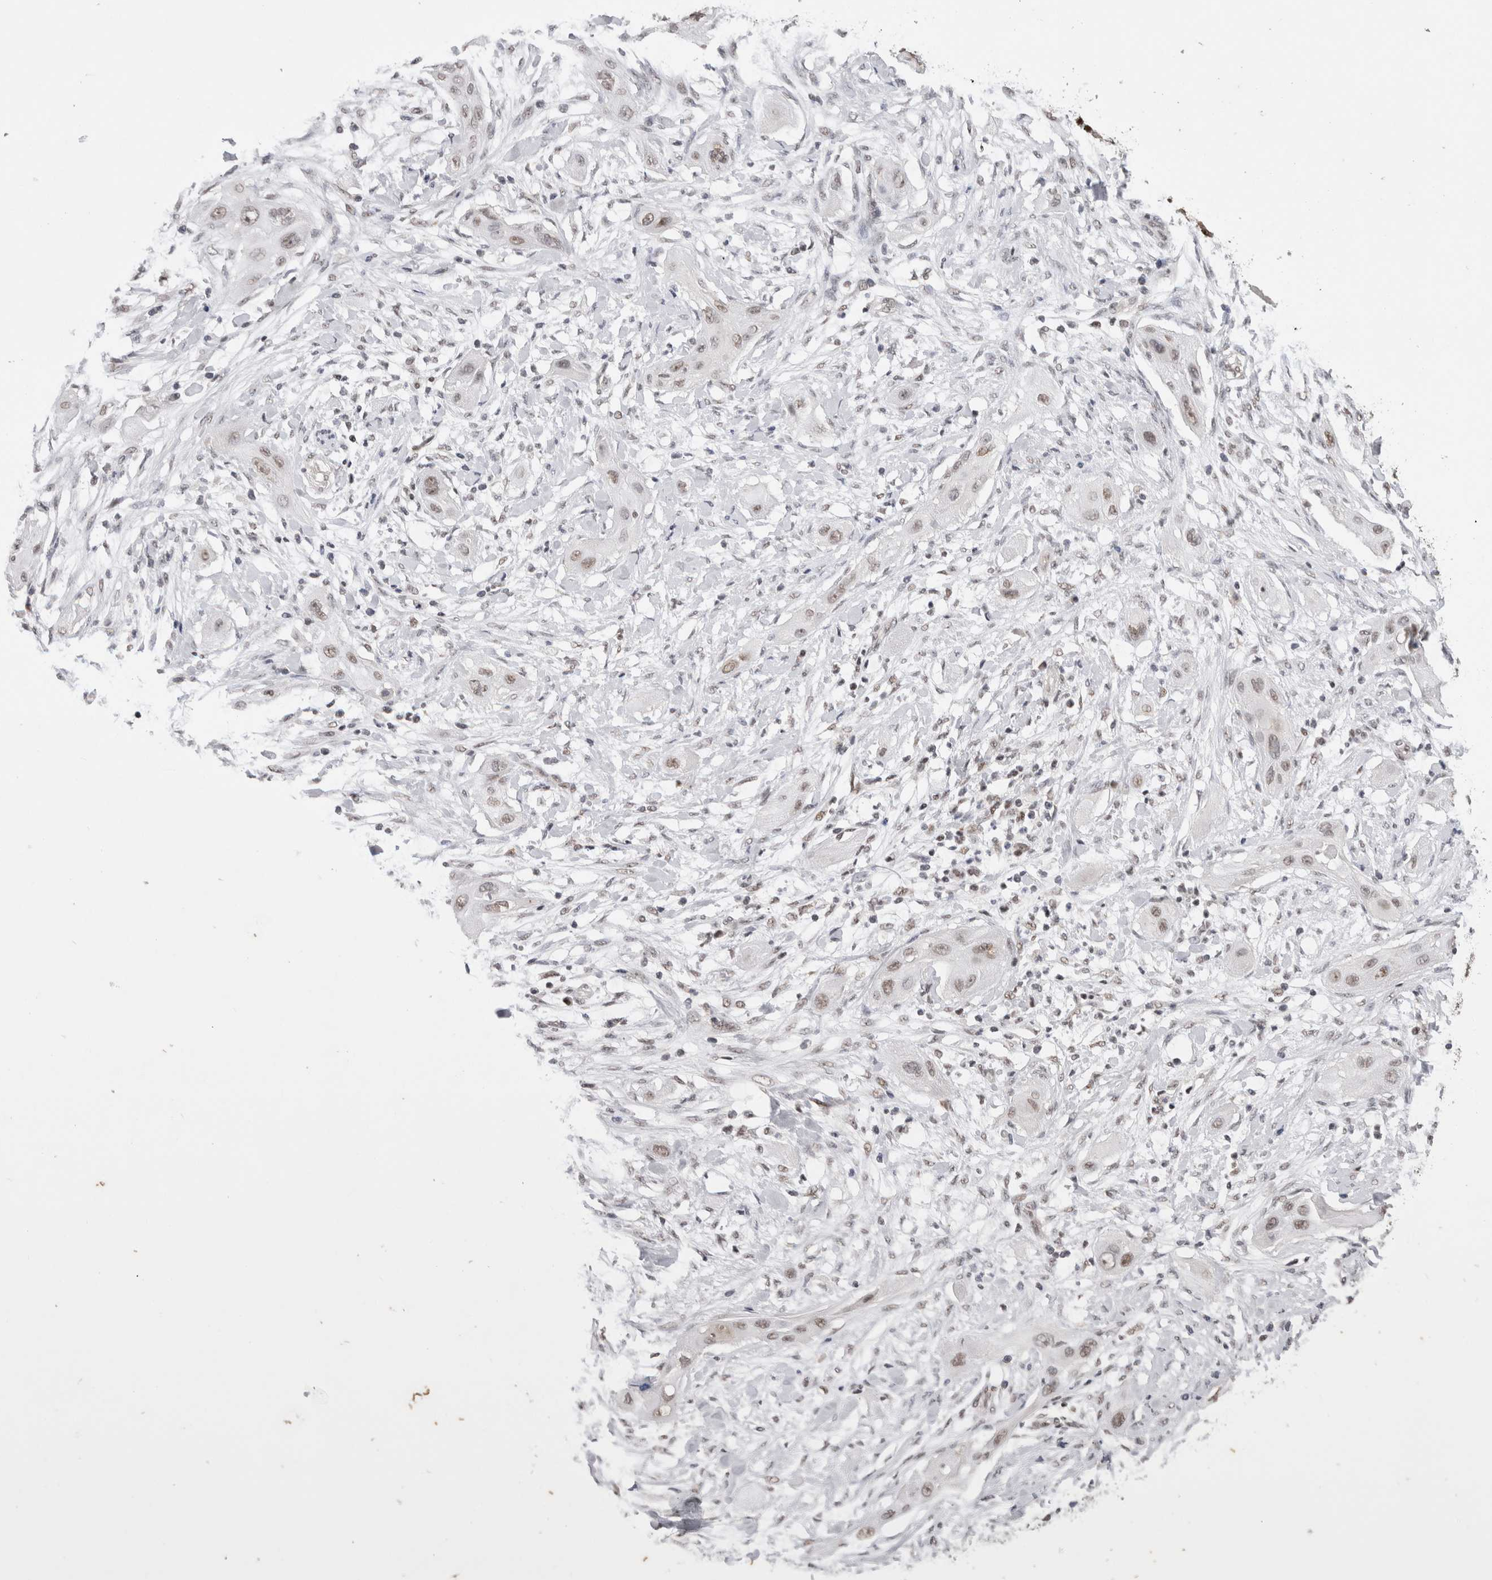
{"staining": {"intensity": "weak", "quantity": "25%-75%", "location": "nuclear"}, "tissue": "lung cancer", "cell_type": "Tumor cells", "image_type": "cancer", "snomed": [{"axis": "morphology", "description": "Squamous cell carcinoma, NOS"}, {"axis": "topography", "description": "Lung"}], "caption": "A high-resolution histopathology image shows immunohistochemistry (IHC) staining of lung cancer, which displays weak nuclear staining in approximately 25%-75% of tumor cells. (Stains: DAB (3,3'-diaminobenzidine) in brown, nuclei in blue, Microscopy: brightfield microscopy at high magnification).", "gene": "DAXX", "patient": {"sex": "female", "age": 47}}